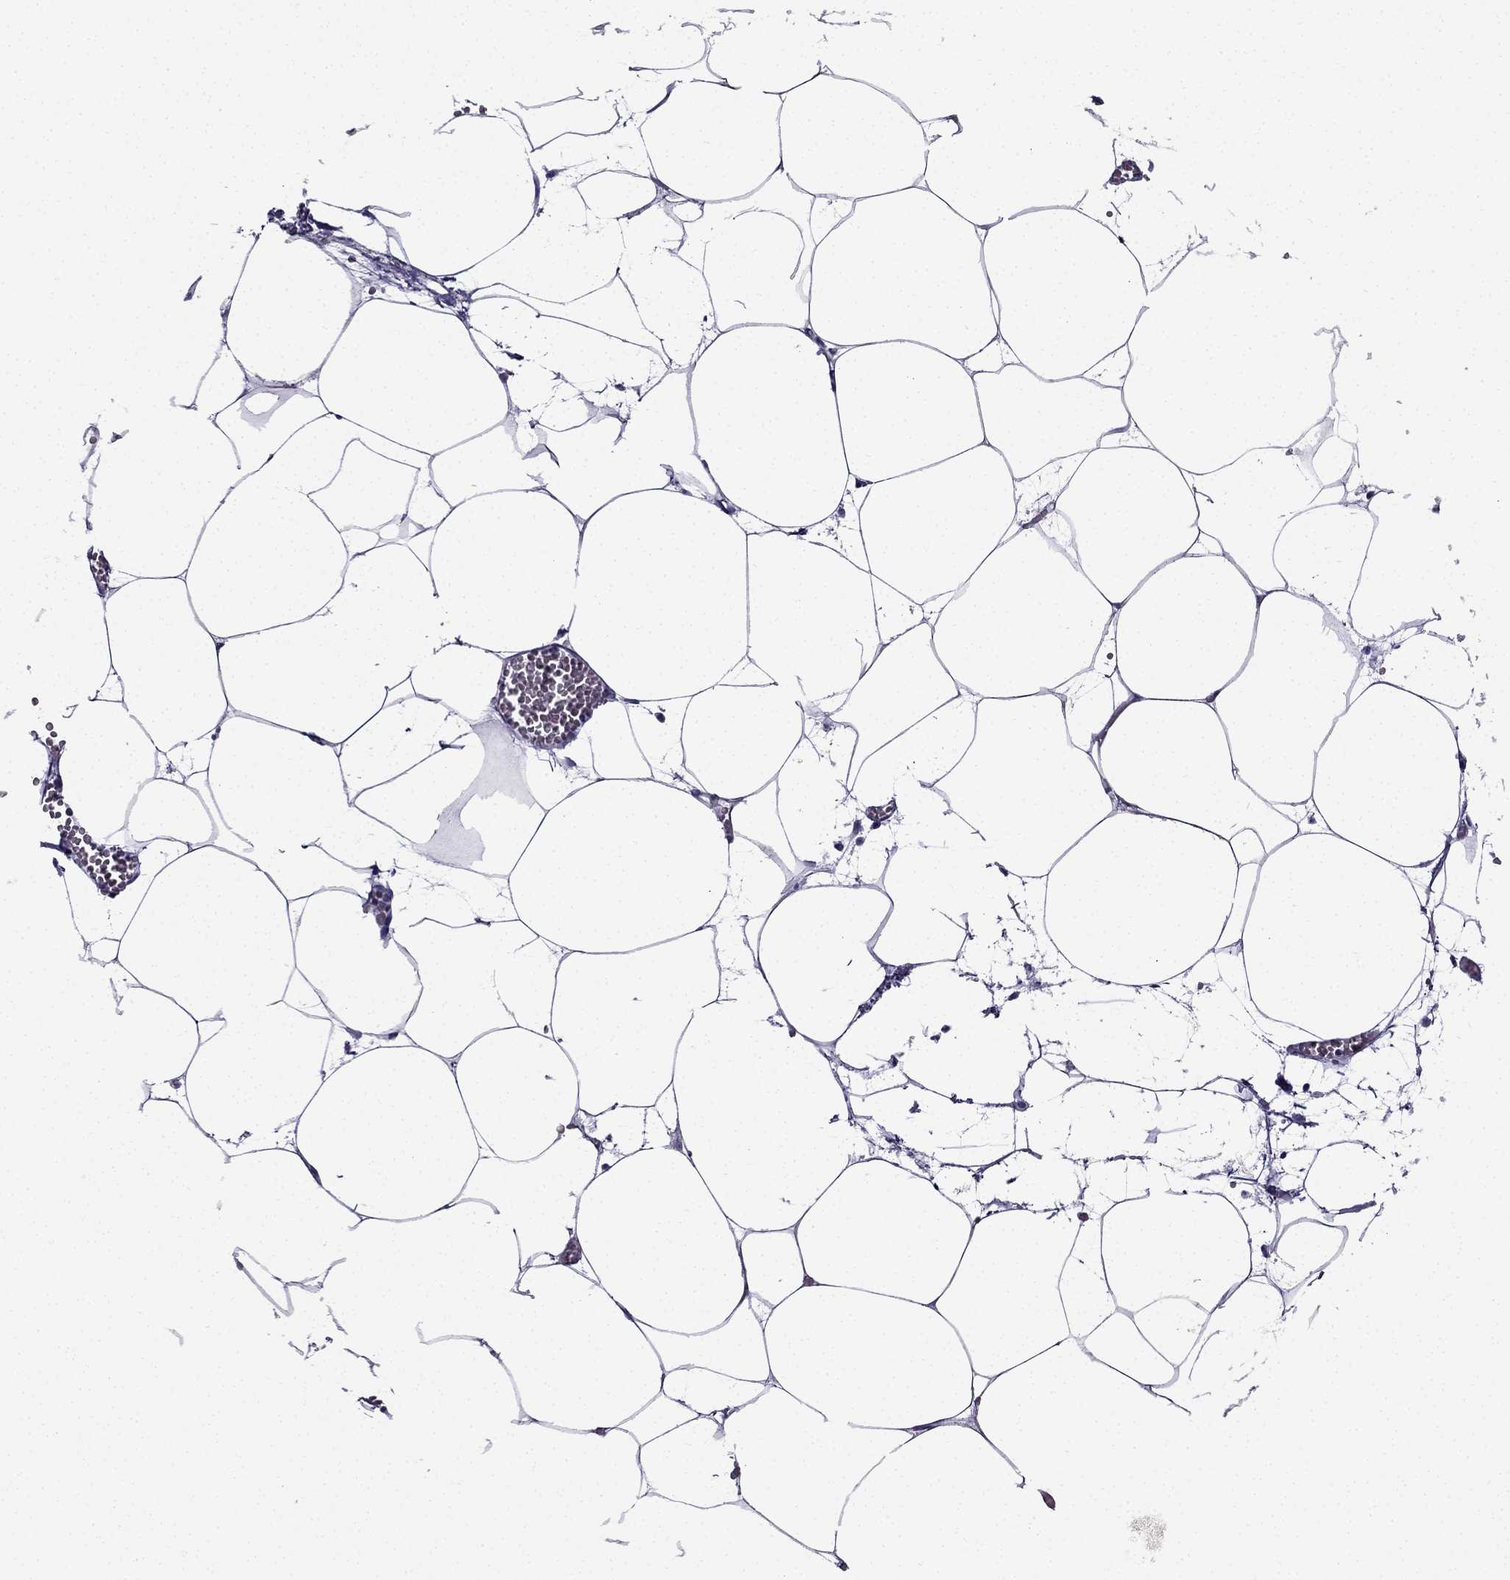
{"staining": {"intensity": "negative", "quantity": "none", "location": "none"}, "tissue": "adipose tissue", "cell_type": "Adipocytes", "image_type": "normal", "snomed": [{"axis": "morphology", "description": "Normal tissue, NOS"}, {"axis": "topography", "description": "Adipose tissue"}, {"axis": "topography", "description": "Pancreas"}, {"axis": "topography", "description": "Peripheral nerve tissue"}], "caption": "This is an immunohistochemistry image of benign human adipose tissue. There is no expression in adipocytes.", "gene": "KIF5A", "patient": {"sex": "female", "age": 58}}